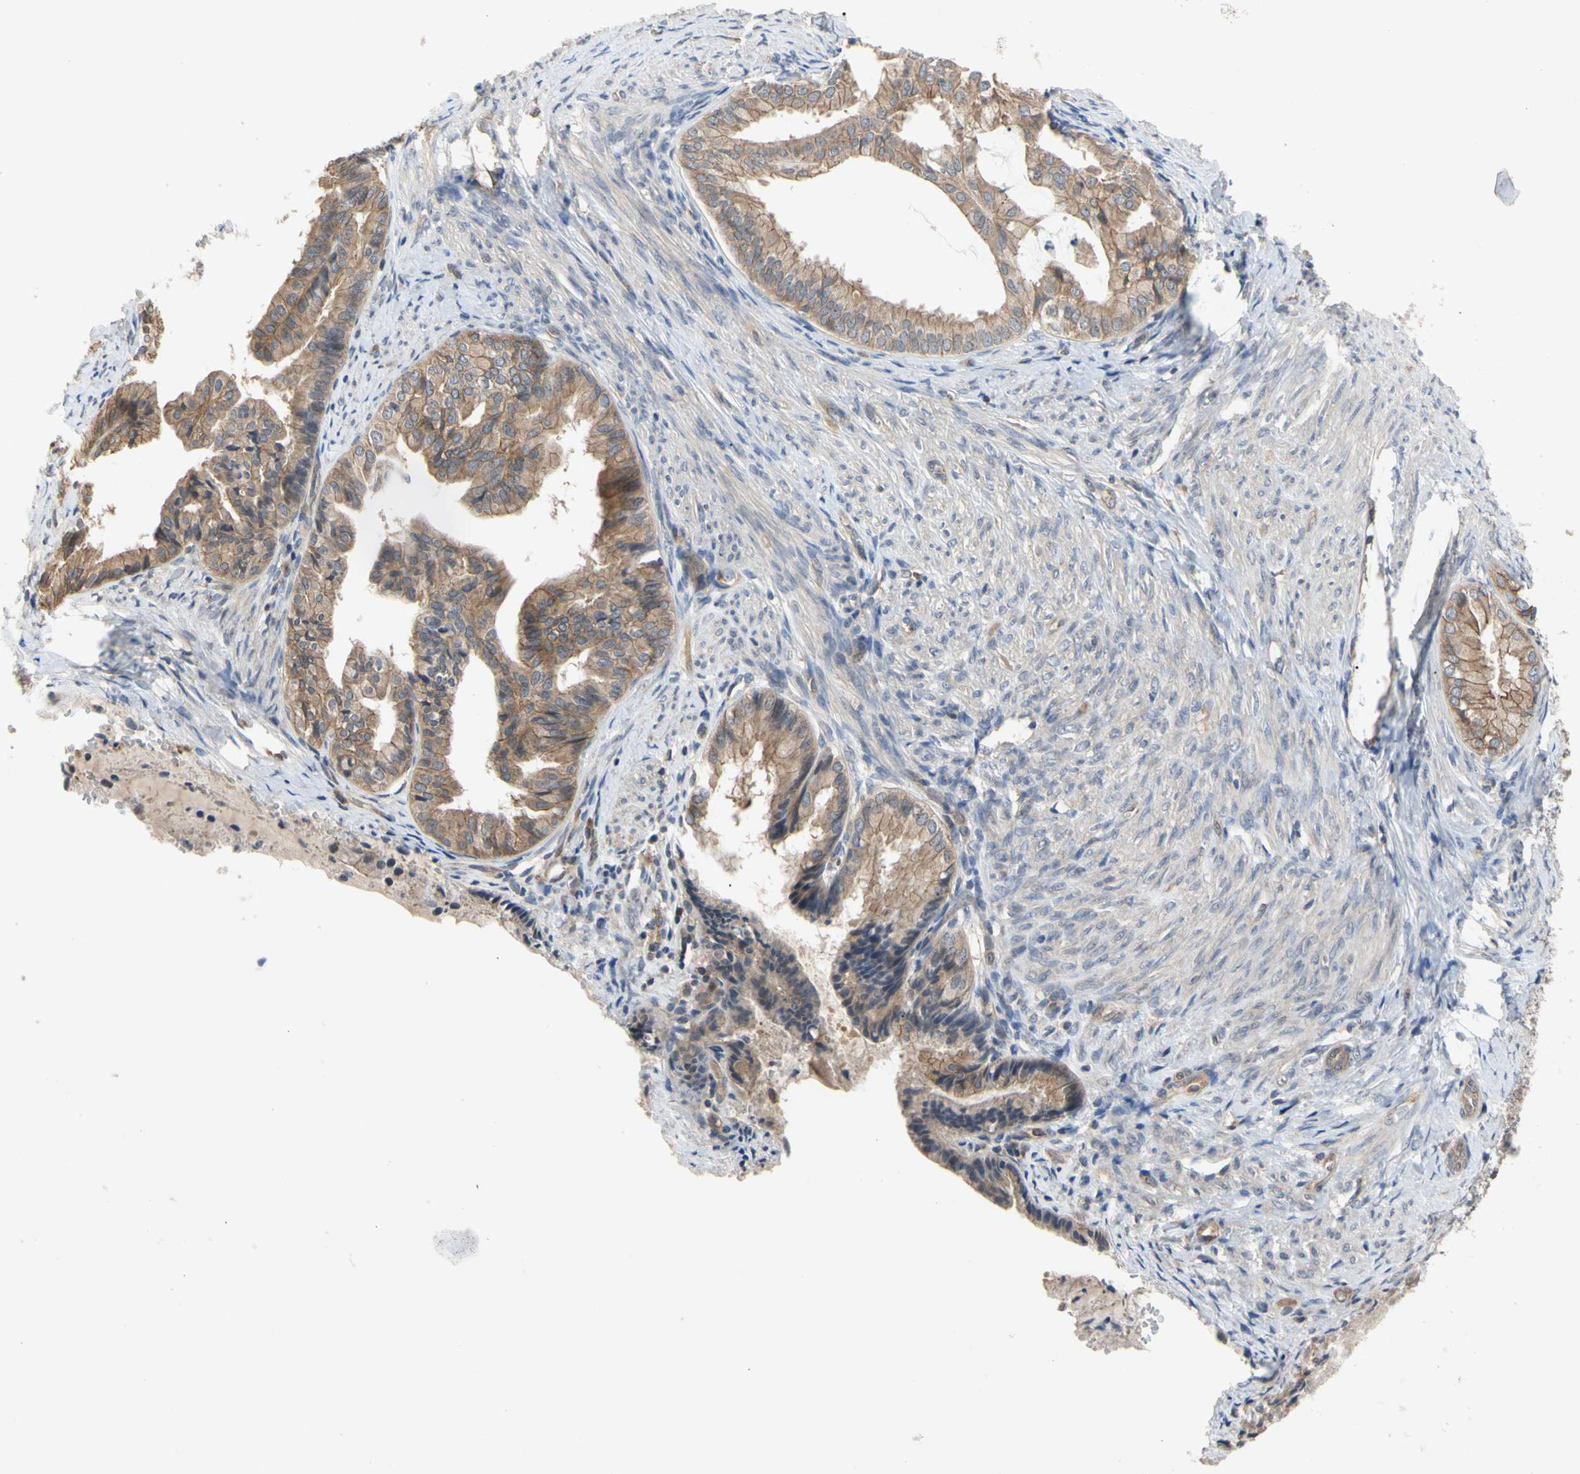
{"staining": {"intensity": "moderate", "quantity": ">75%", "location": "cytoplasmic/membranous"}, "tissue": "endometrial cancer", "cell_type": "Tumor cells", "image_type": "cancer", "snomed": [{"axis": "morphology", "description": "Adenocarcinoma, NOS"}, {"axis": "topography", "description": "Endometrium"}], "caption": "IHC photomicrograph of neoplastic tissue: human endometrial cancer stained using immunohistochemistry displays medium levels of moderate protein expression localized specifically in the cytoplasmic/membranous of tumor cells, appearing as a cytoplasmic/membranous brown color.", "gene": "DPP8", "patient": {"sex": "female", "age": 86}}